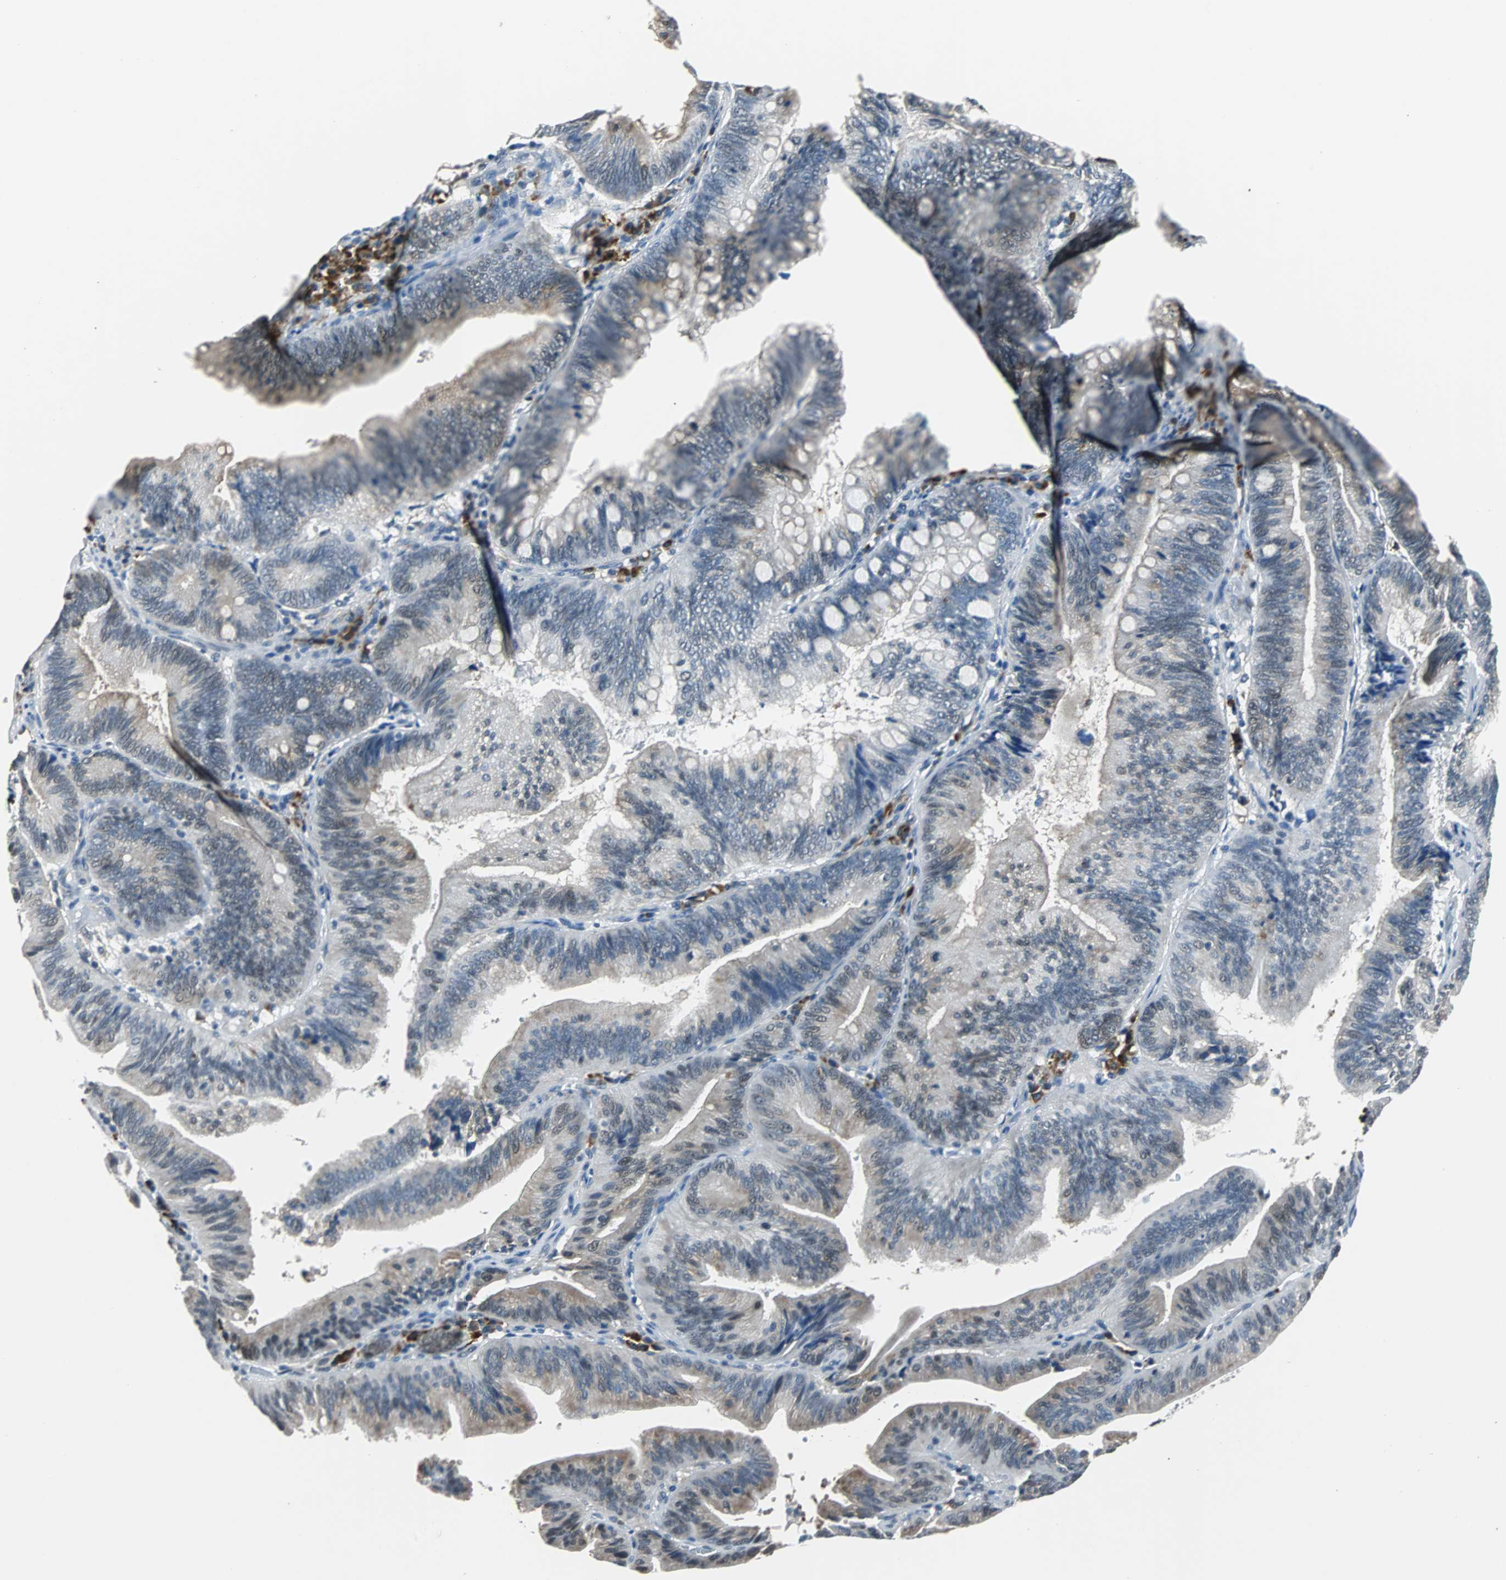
{"staining": {"intensity": "weak", "quantity": "25%-75%", "location": "cytoplasmic/membranous"}, "tissue": "pancreatic cancer", "cell_type": "Tumor cells", "image_type": "cancer", "snomed": [{"axis": "morphology", "description": "Adenocarcinoma, NOS"}, {"axis": "topography", "description": "Pancreas"}], "caption": "An image of human pancreatic cancer stained for a protein shows weak cytoplasmic/membranous brown staining in tumor cells. (IHC, brightfield microscopy, high magnification).", "gene": "USP28", "patient": {"sex": "male", "age": 82}}